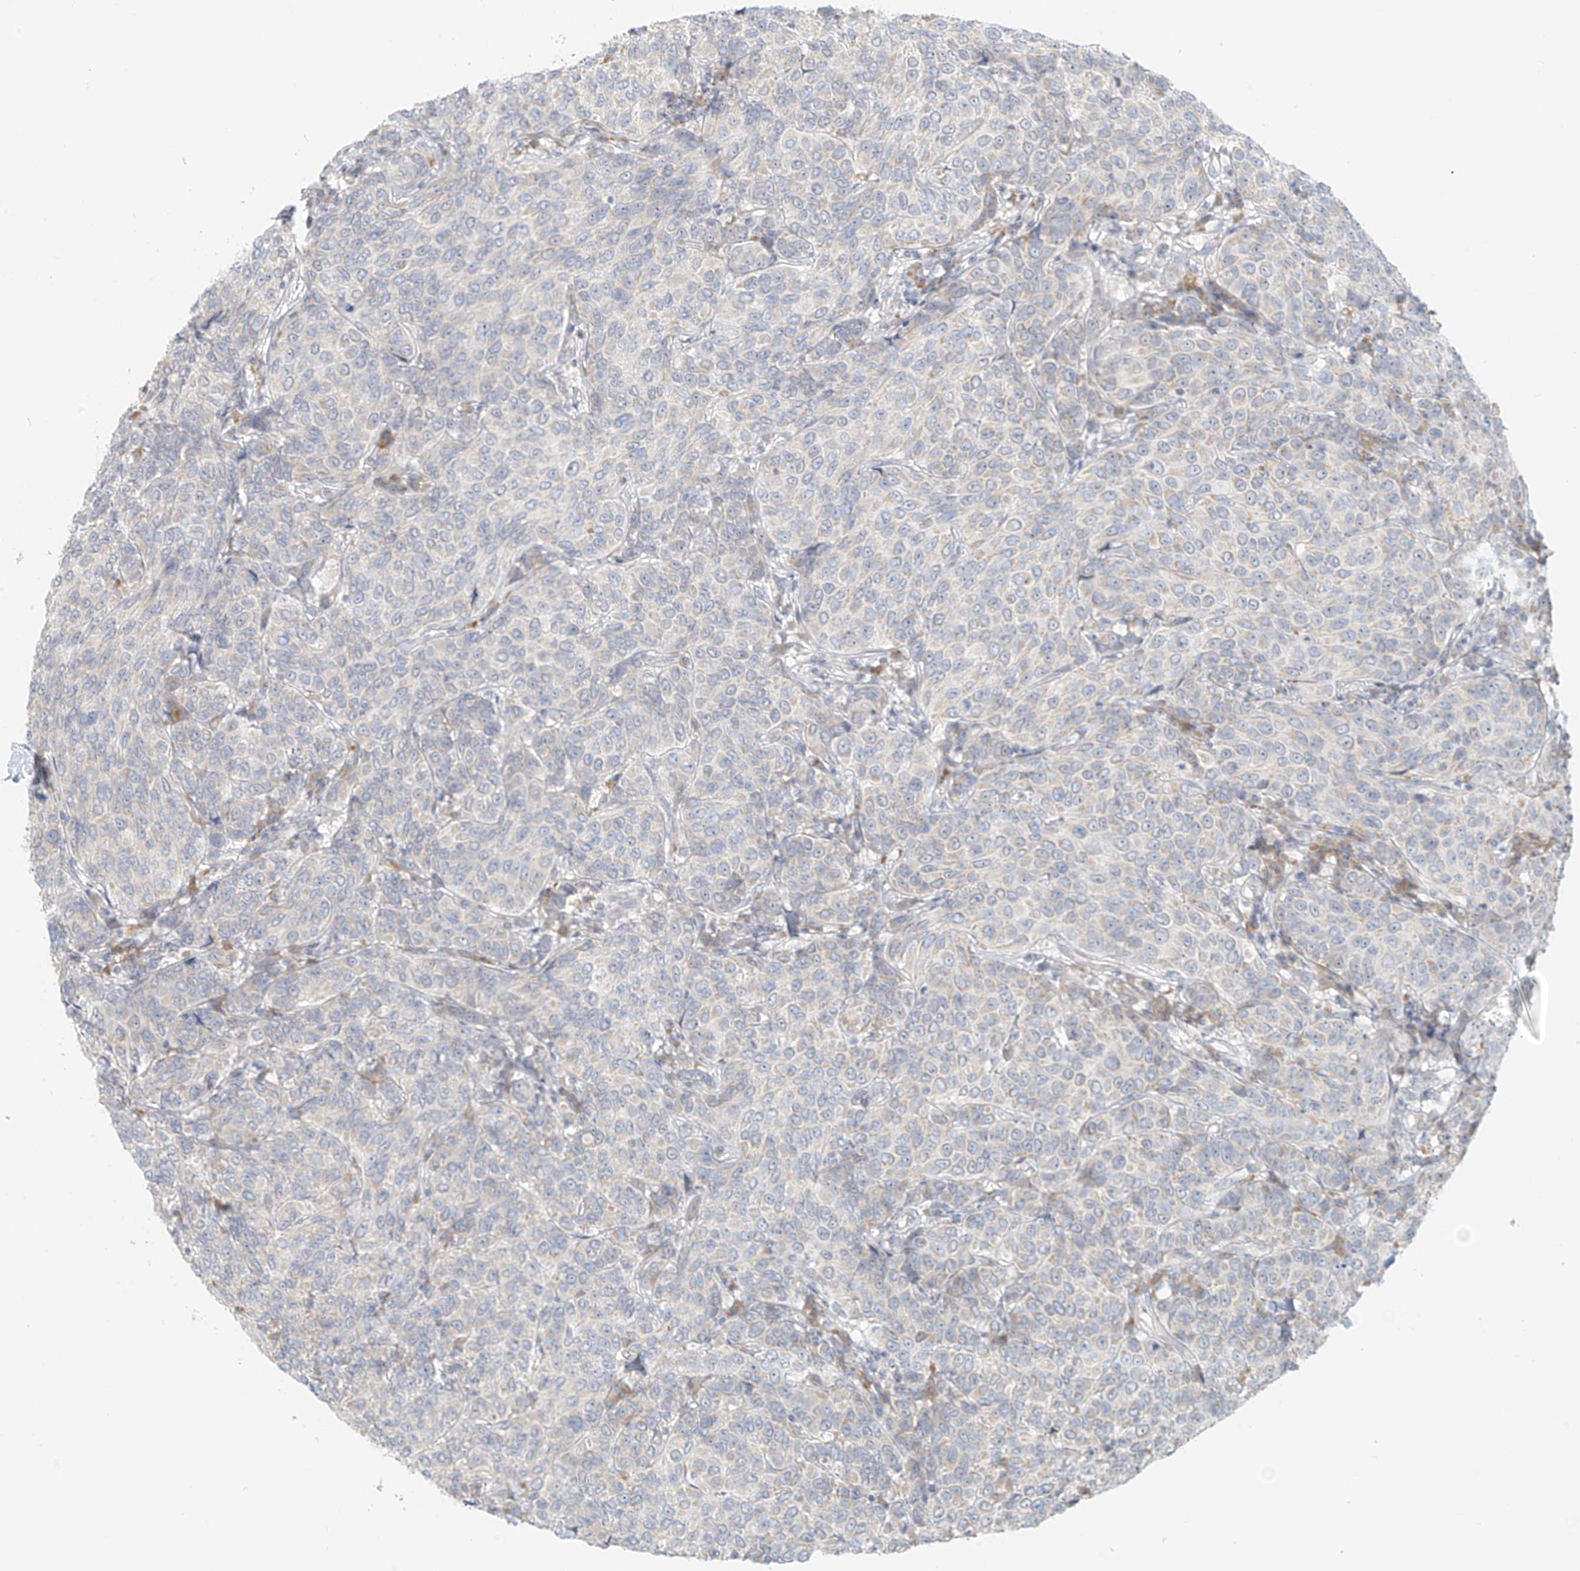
{"staining": {"intensity": "negative", "quantity": "none", "location": "none"}, "tissue": "breast cancer", "cell_type": "Tumor cells", "image_type": "cancer", "snomed": [{"axis": "morphology", "description": "Duct carcinoma"}, {"axis": "topography", "description": "Breast"}], "caption": "A histopathology image of infiltrating ductal carcinoma (breast) stained for a protein reveals no brown staining in tumor cells.", "gene": "UST", "patient": {"sex": "female", "age": 55}}